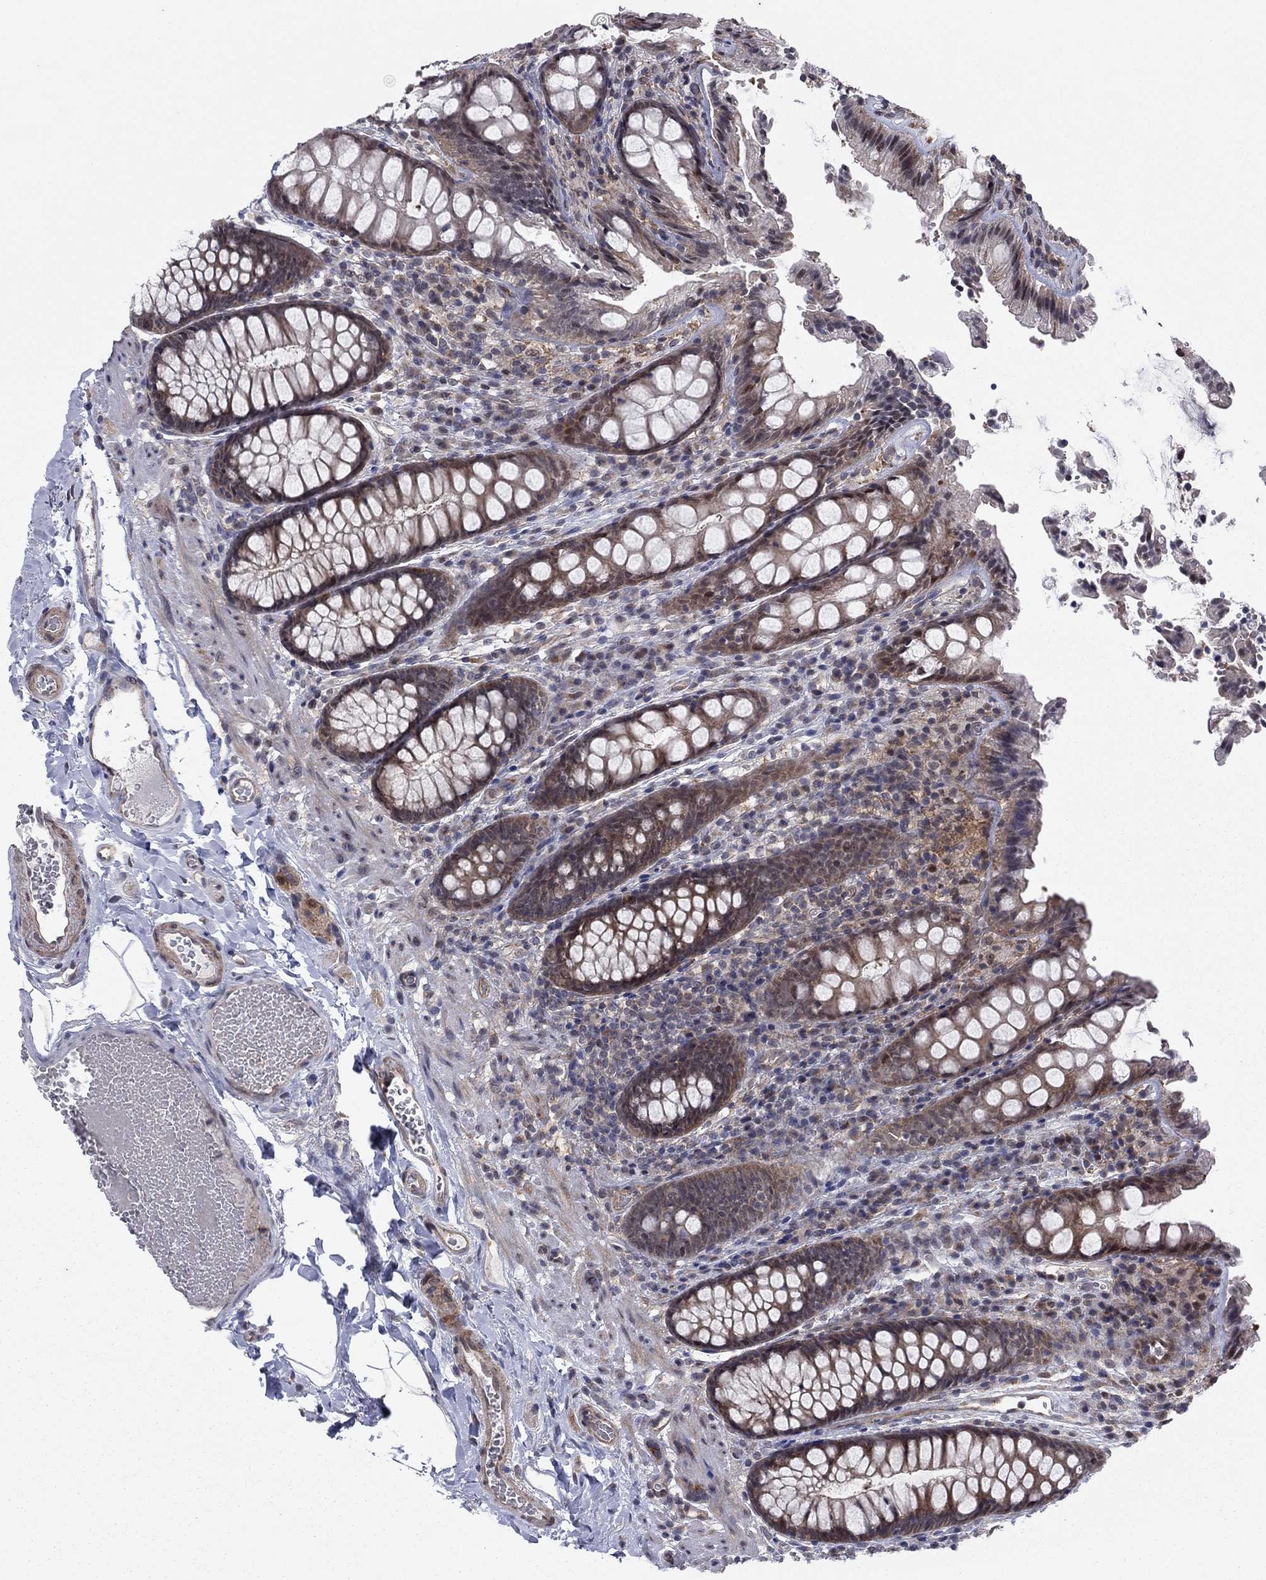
{"staining": {"intensity": "negative", "quantity": "none", "location": "none"}, "tissue": "colon", "cell_type": "Endothelial cells", "image_type": "normal", "snomed": [{"axis": "morphology", "description": "Normal tissue, NOS"}, {"axis": "topography", "description": "Colon"}], "caption": "This is an immunohistochemistry (IHC) photomicrograph of unremarkable colon. There is no staining in endothelial cells.", "gene": "PSMC1", "patient": {"sex": "female", "age": 86}}